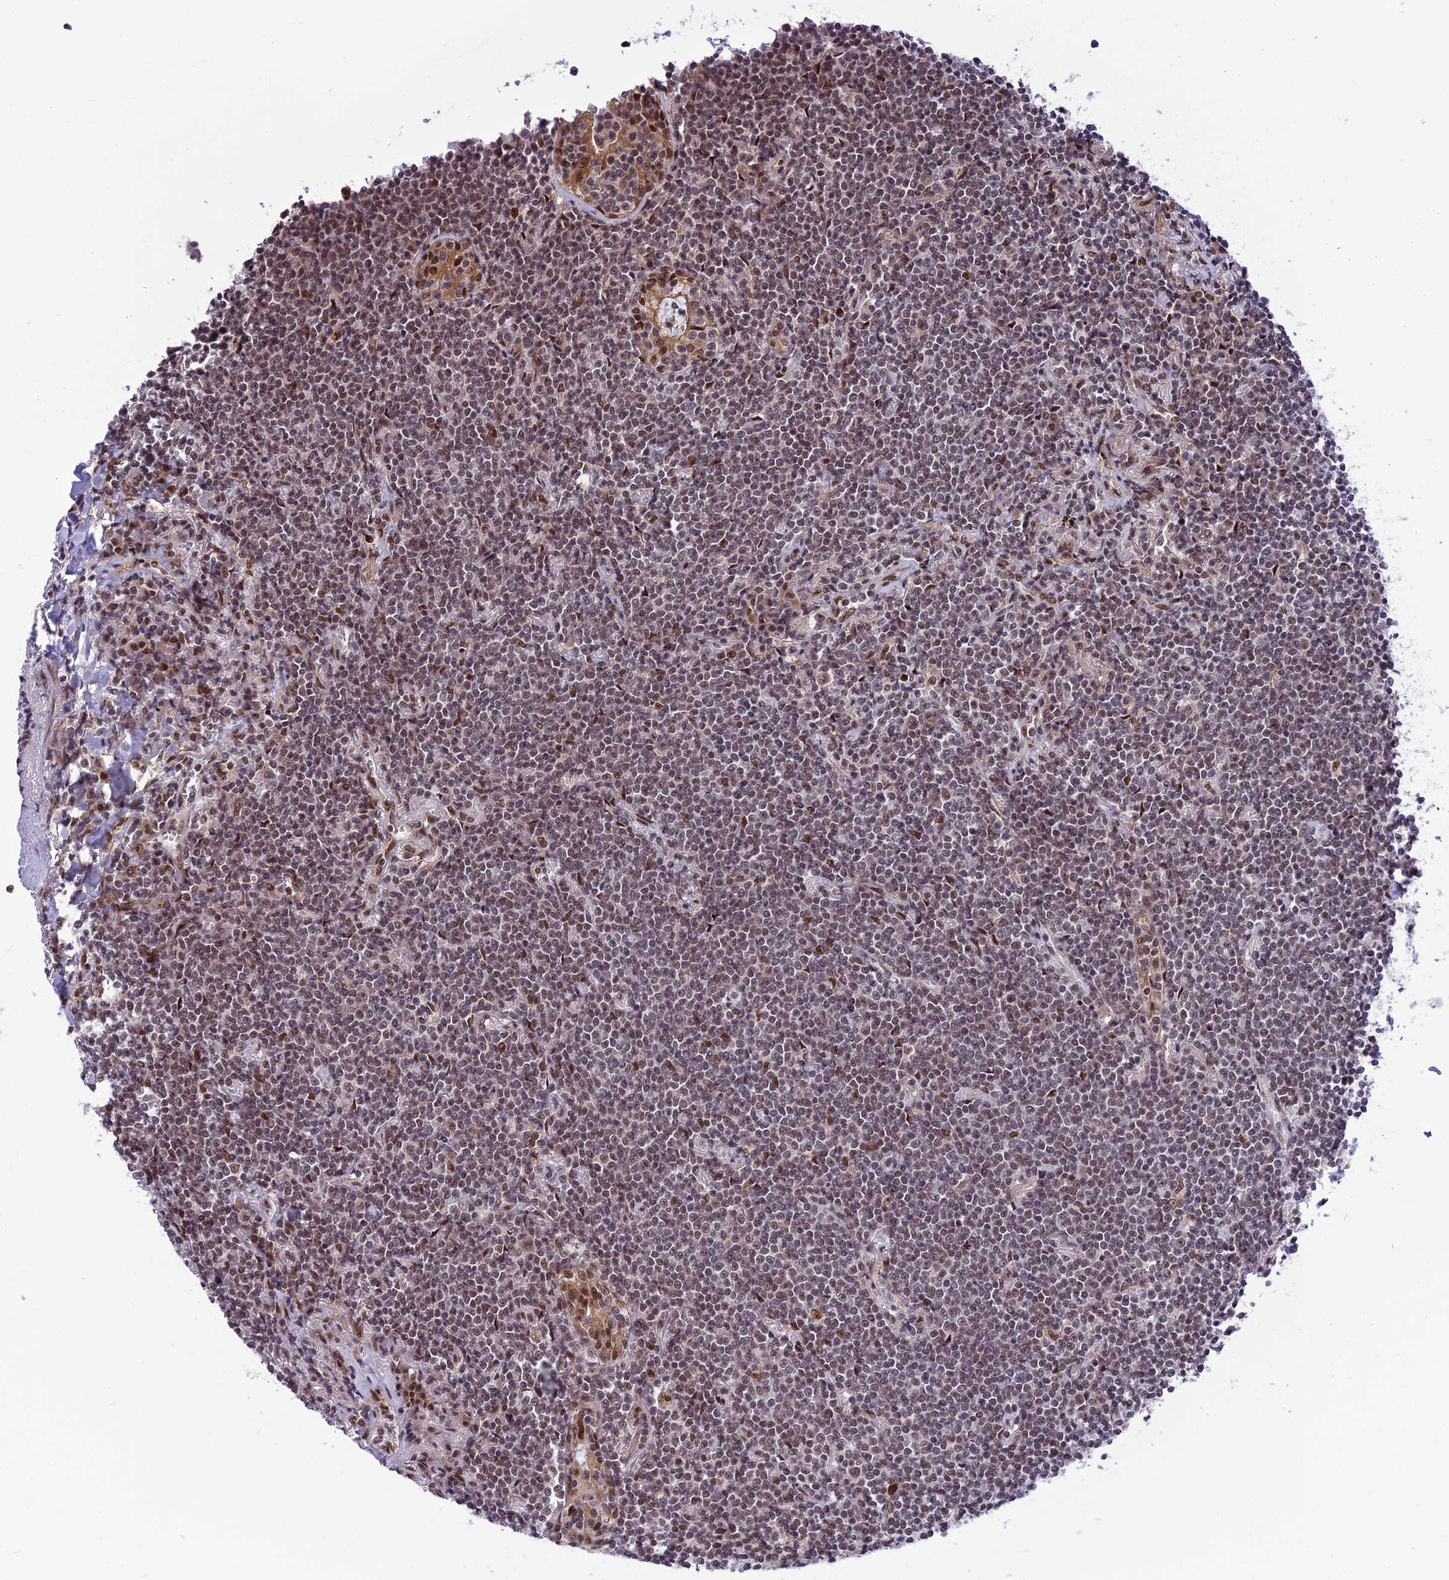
{"staining": {"intensity": "moderate", "quantity": "25%-75%", "location": "nuclear"}, "tissue": "lymphoma", "cell_type": "Tumor cells", "image_type": "cancer", "snomed": [{"axis": "morphology", "description": "Malignant lymphoma, non-Hodgkin's type, Low grade"}, {"axis": "topography", "description": "Lung"}], "caption": "Immunohistochemical staining of low-grade malignant lymphoma, non-Hodgkin's type exhibits medium levels of moderate nuclear positivity in approximately 25%-75% of tumor cells.", "gene": "RTRAF", "patient": {"sex": "female", "age": 71}}